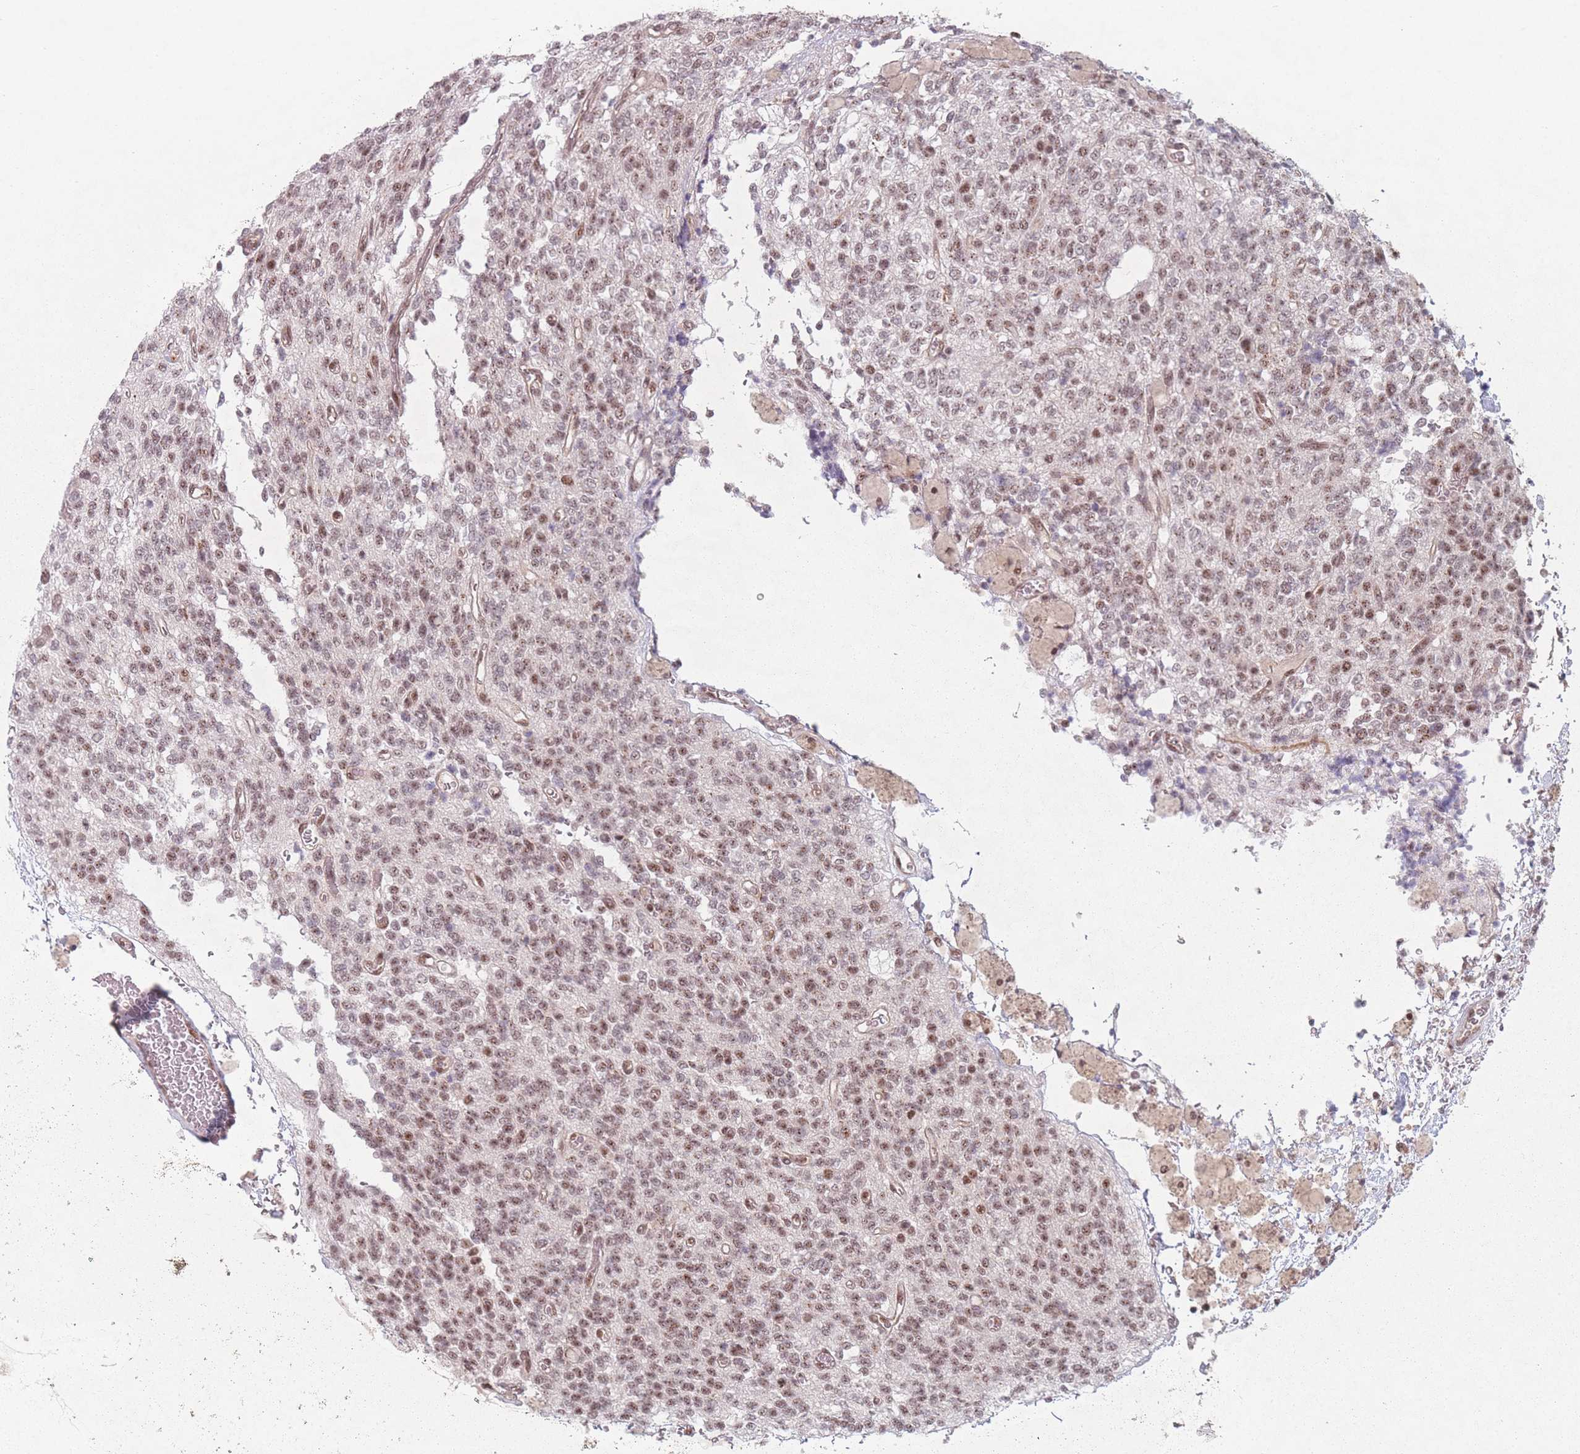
{"staining": {"intensity": "moderate", "quantity": "25%-75%", "location": "nuclear"}, "tissue": "glioma", "cell_type": "Tumor cells", "image_type": "cancer", "snomed": [{"axis": "morphology", "description": "Glioma, malignant, High grade"}, {"axis": "topography", "description": "Brain"}], "caption": "High-power microscopy captured an immunohistochemistry (IHC) histopathology image of glioma, revealing moderate nuclear positivity in approximately 25%-75% of tumor cells.", "gene": "ZC3H14", "patient": {"sex": "male", "age": 34}}